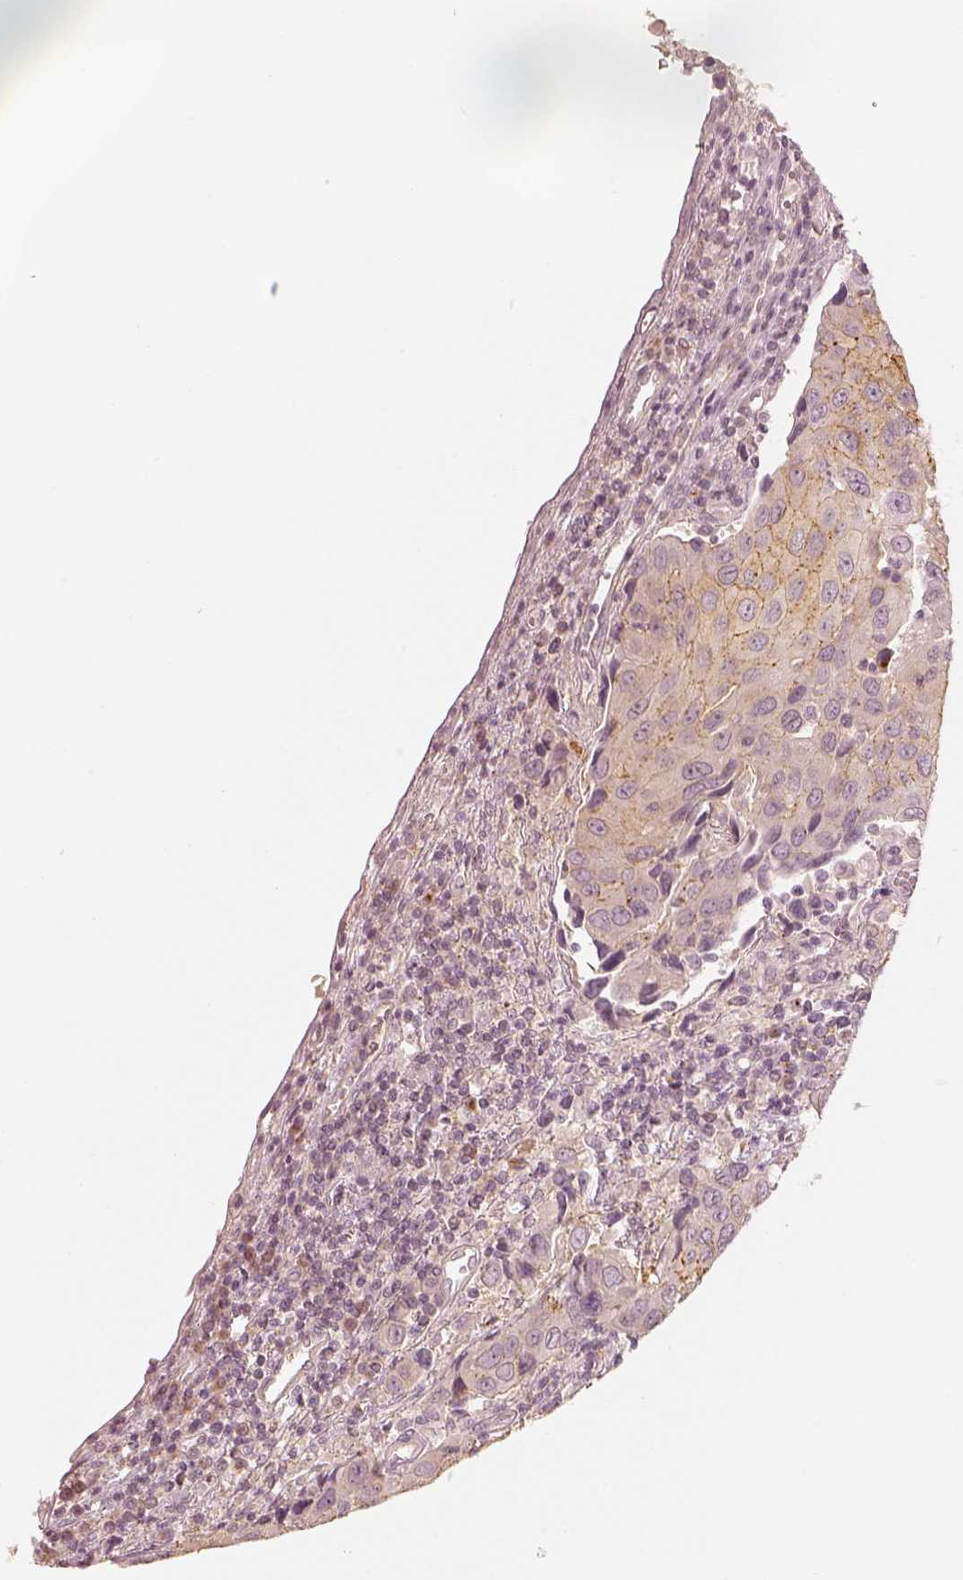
{"staining": {"intensity": "moderate", "quantity": "<25%", "location": "cytoplasmic/membranous"}, "tissue": "urothelial cancer", "cell_type": "Tumor cells", "image_type": "cancer", "snomed": [{"axis": "morphology", "description": "Urothelial carcinoma, High grade"}, {"axis": "topography", "description": "Urinary bladder"}], "caption": "High-grade urothelial carcinoma was stained to show a protein in brown. There is low levels of moderate cytoplasmic/membranous staining in about <25% of tumor cells. (DAB (3,3'-diaminobenzidine) = brown stain, brightfield microscopy at high magnification).", "gene": "GORASP2", "patient": {"sex": "female", "age": 85}}